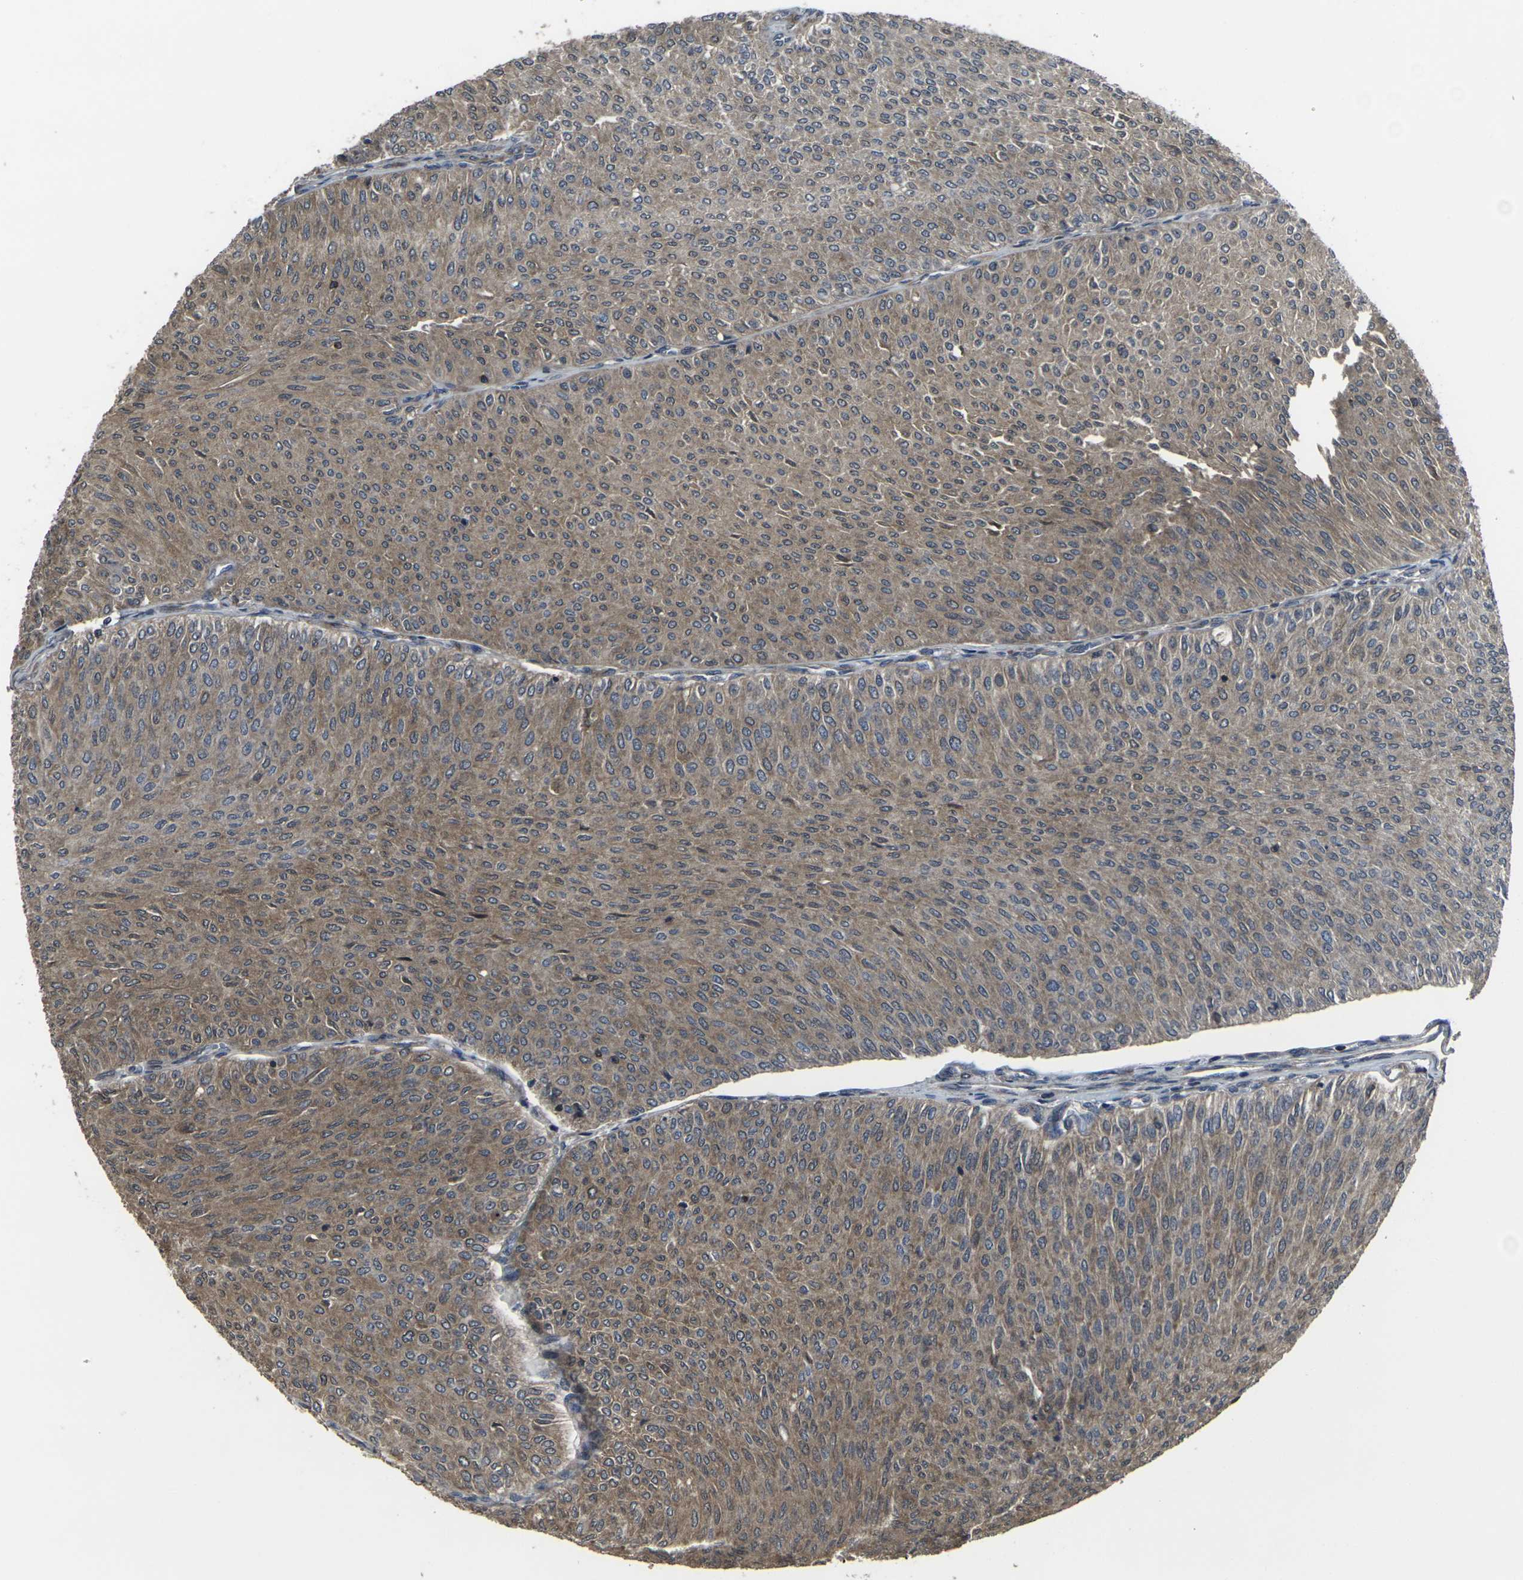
{"staining": {"intensity": "moderate", "quantity": ">75%", "location": "cytoplasmic/membranous"}, "tissue": "urothelial cancer", "cell_type": "Tumor cells", "image_type": "cancer", "snomed": [{"axis": "morphology", "description": "Urothelial carcinoma, Low grade"}, {"axis": "topography", "description": "Urinary bladder"}], "caption": "Low-grade urothelial carcinoma tissue displays moderate cytoplasmic/membranous staining in about >75% of tumor cells, visualized by immunohistochemistry. (brown staining indicates protein expression, while blue staining denotes nuclei).", "gene": "PRKACB", "patient": {"sex": "male", "age": 78}}